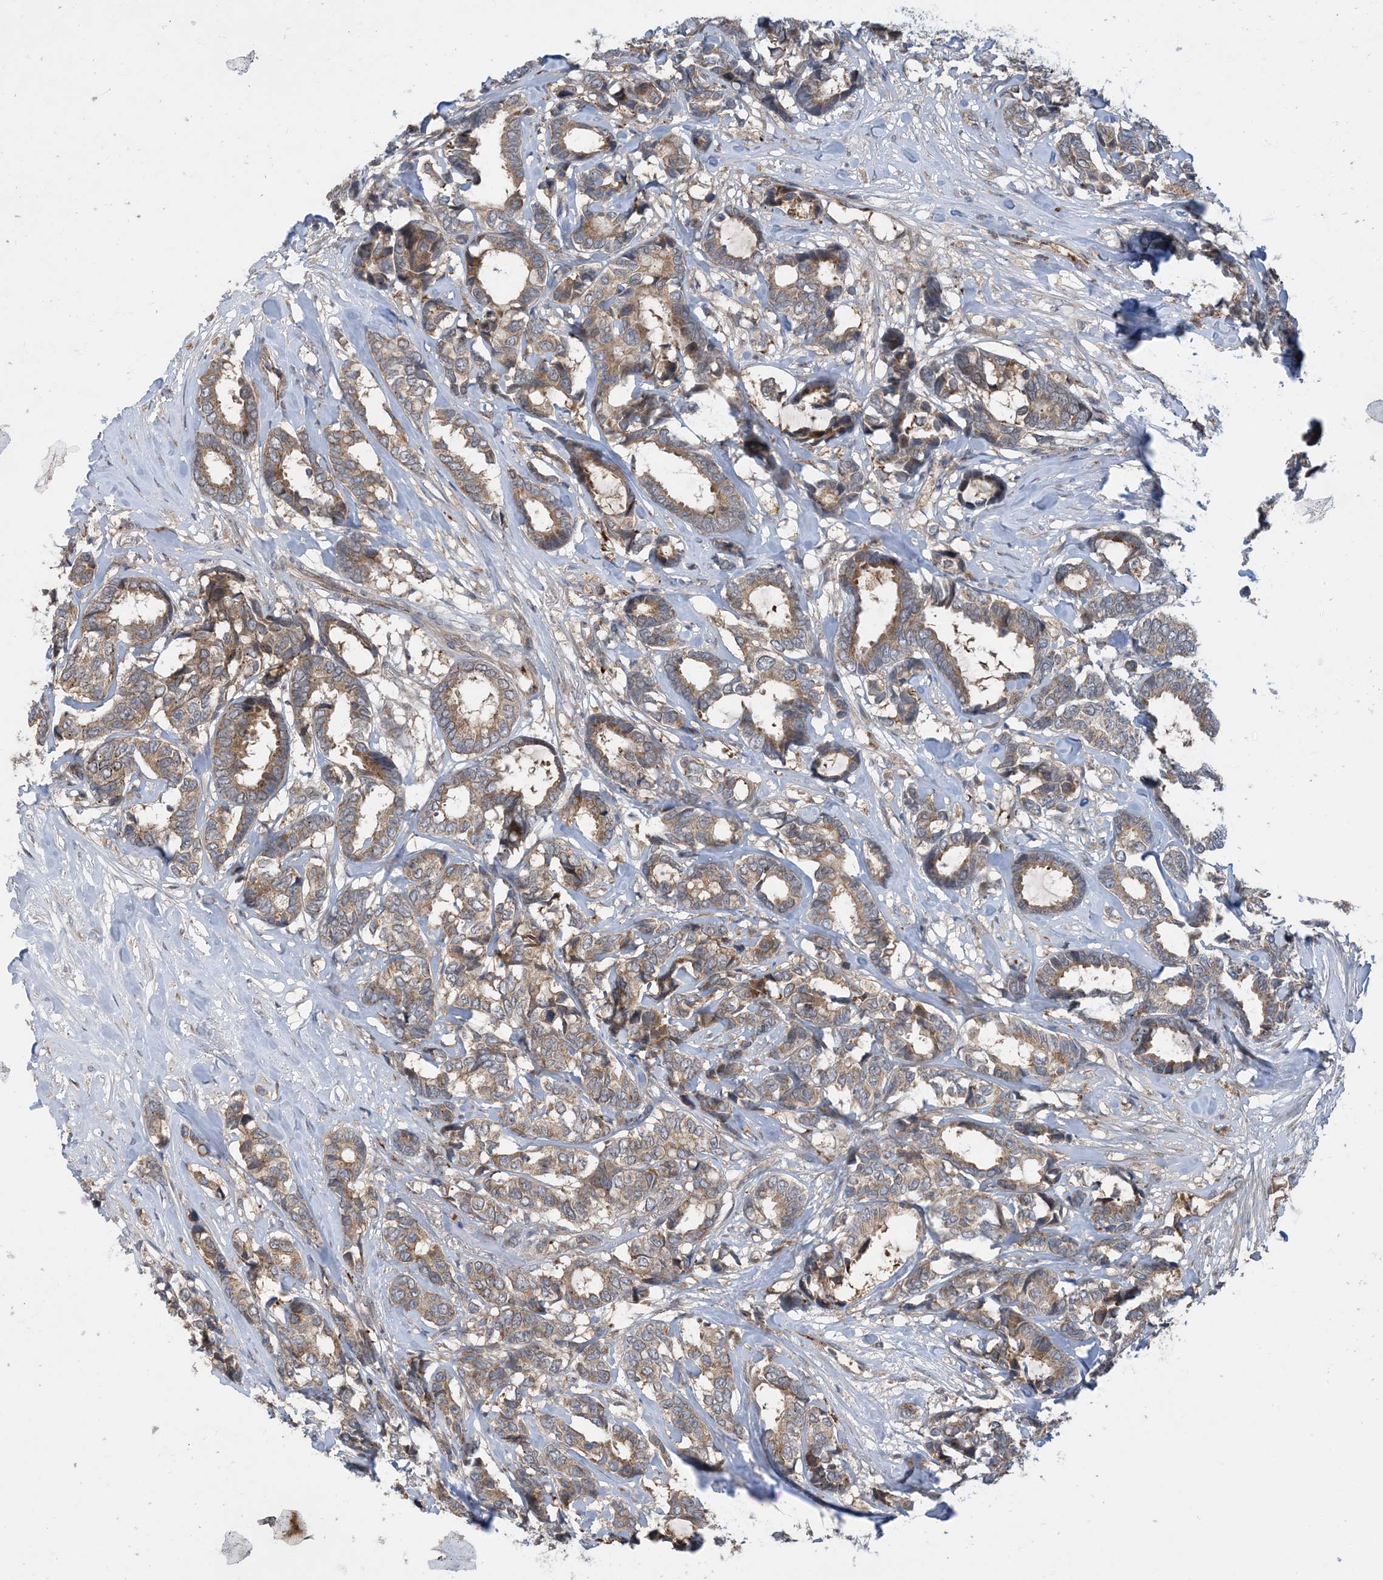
{"staining": {"intensity": "moderate", "quantity": ">75%", "location": "cytoplasmic/membranous"}, "tissue": "breast cancer", "cell_type": "Tumor cells", "image_type": "cancer", "snomed": [{"axis": "morphology", "description": "Duct carcinoma"}, {"axis": "topography", "description": "Breast"}], "caption": "Immunohistochemistry image of neoplastic tissue: breast cancer (intraductal carcinoma) stained using immunohistochemistry reveals medium levels of moderate protein expression localized specifically in the cytoplasmic/membranous of tumor cells, appearing as a cytoplasmic/membranous brown color.", "gene": "TINAG", "patient": {"sex": "female", "age": 87}}